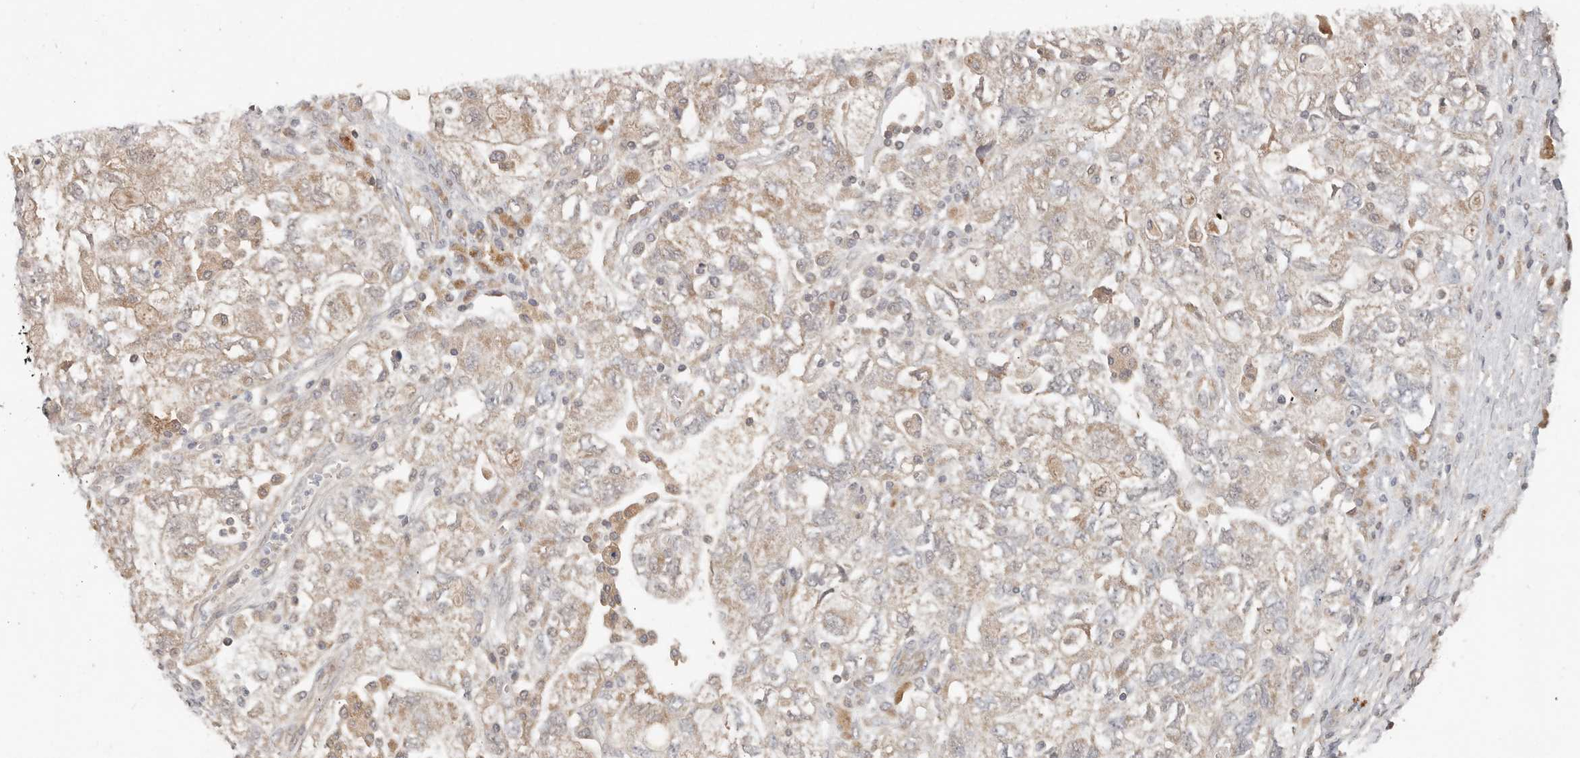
{"staining": {"intensity": "weak", "quantity": ">75%", "location": "cytoplasmic/membranous"}, "tissue": "ovarian cancer", "cell_type": "Tumor cells", "image_type": "cancer", "snomed": [{"axis": "morphology", "description": "Carcinoma, NOS"}, {"axis": "morphology", "description": "Cystadenocarcinoma, serous, NOS"}, {"axis": "topography", "description": "Ovary"}], "caption": "Protein expression analysis of human ovarian carcinoma reveals weak cytoplasmic/membranous staining in about >75% of tumor cells.", "gene": "MTFR2", "patient": {"sex": "female", "age": 69}}